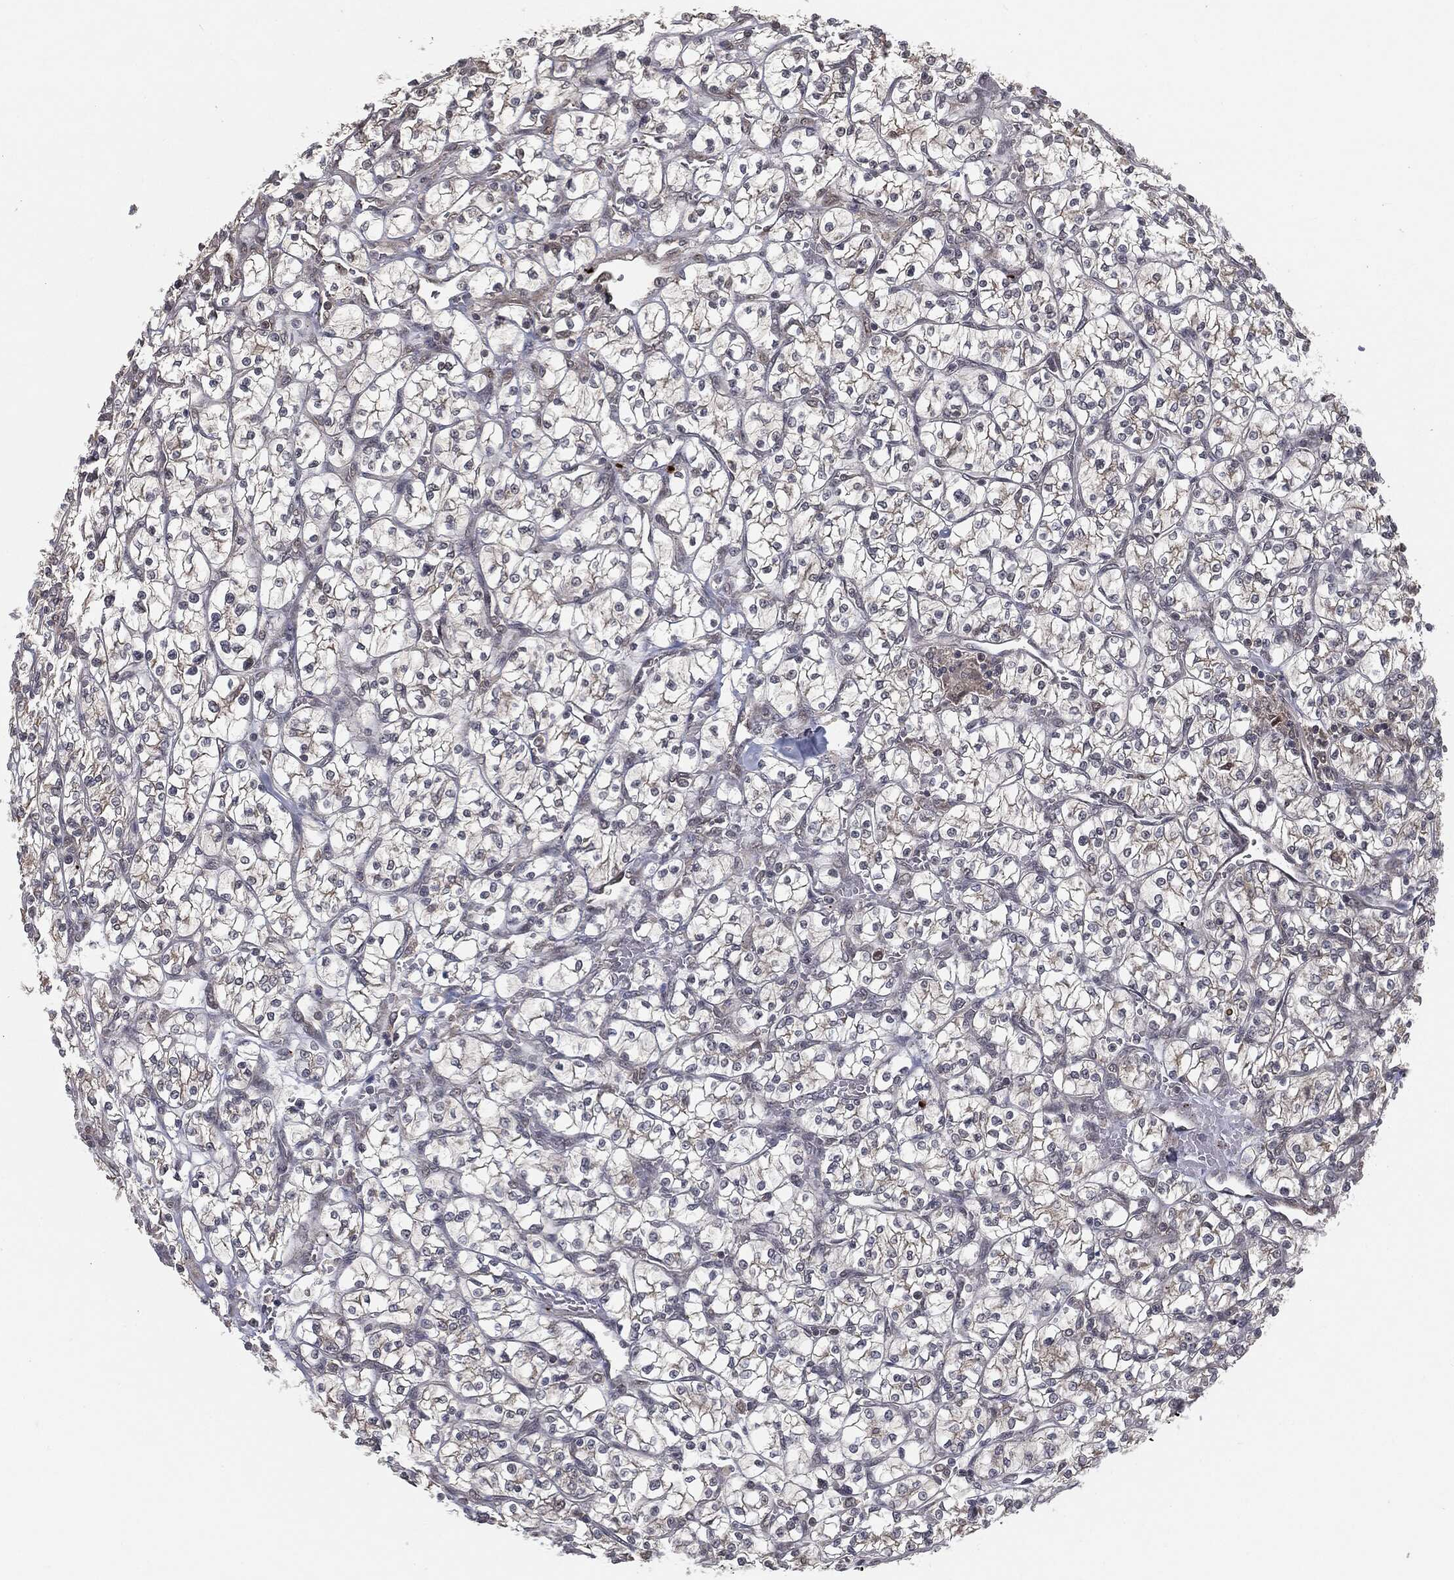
{"staining": {"intensity": "weak", "quantity": "<25%", "location": "cytoplasmic/membranous"}, "tissue": "renal cancer", "cell_type": "Tumor cells", "image_type": "cancer", "snomed": [{"axis": "morphology", "description": "Adenocarcinoma, NOS"}, {"axis": "topography", "description": "Kidney"}], "caption": "The micrograph demonstrates no significant expression in tumor cells of renal adenocarcinoma. (Stains: DAB (3,3'-diaminobenzidine) IHC with hematoxylin counter stain, Microscopy: brightfield microscopy at high magnification).", "gene": "FBXO7", "patient": {"sex": "female", "age": 64}}